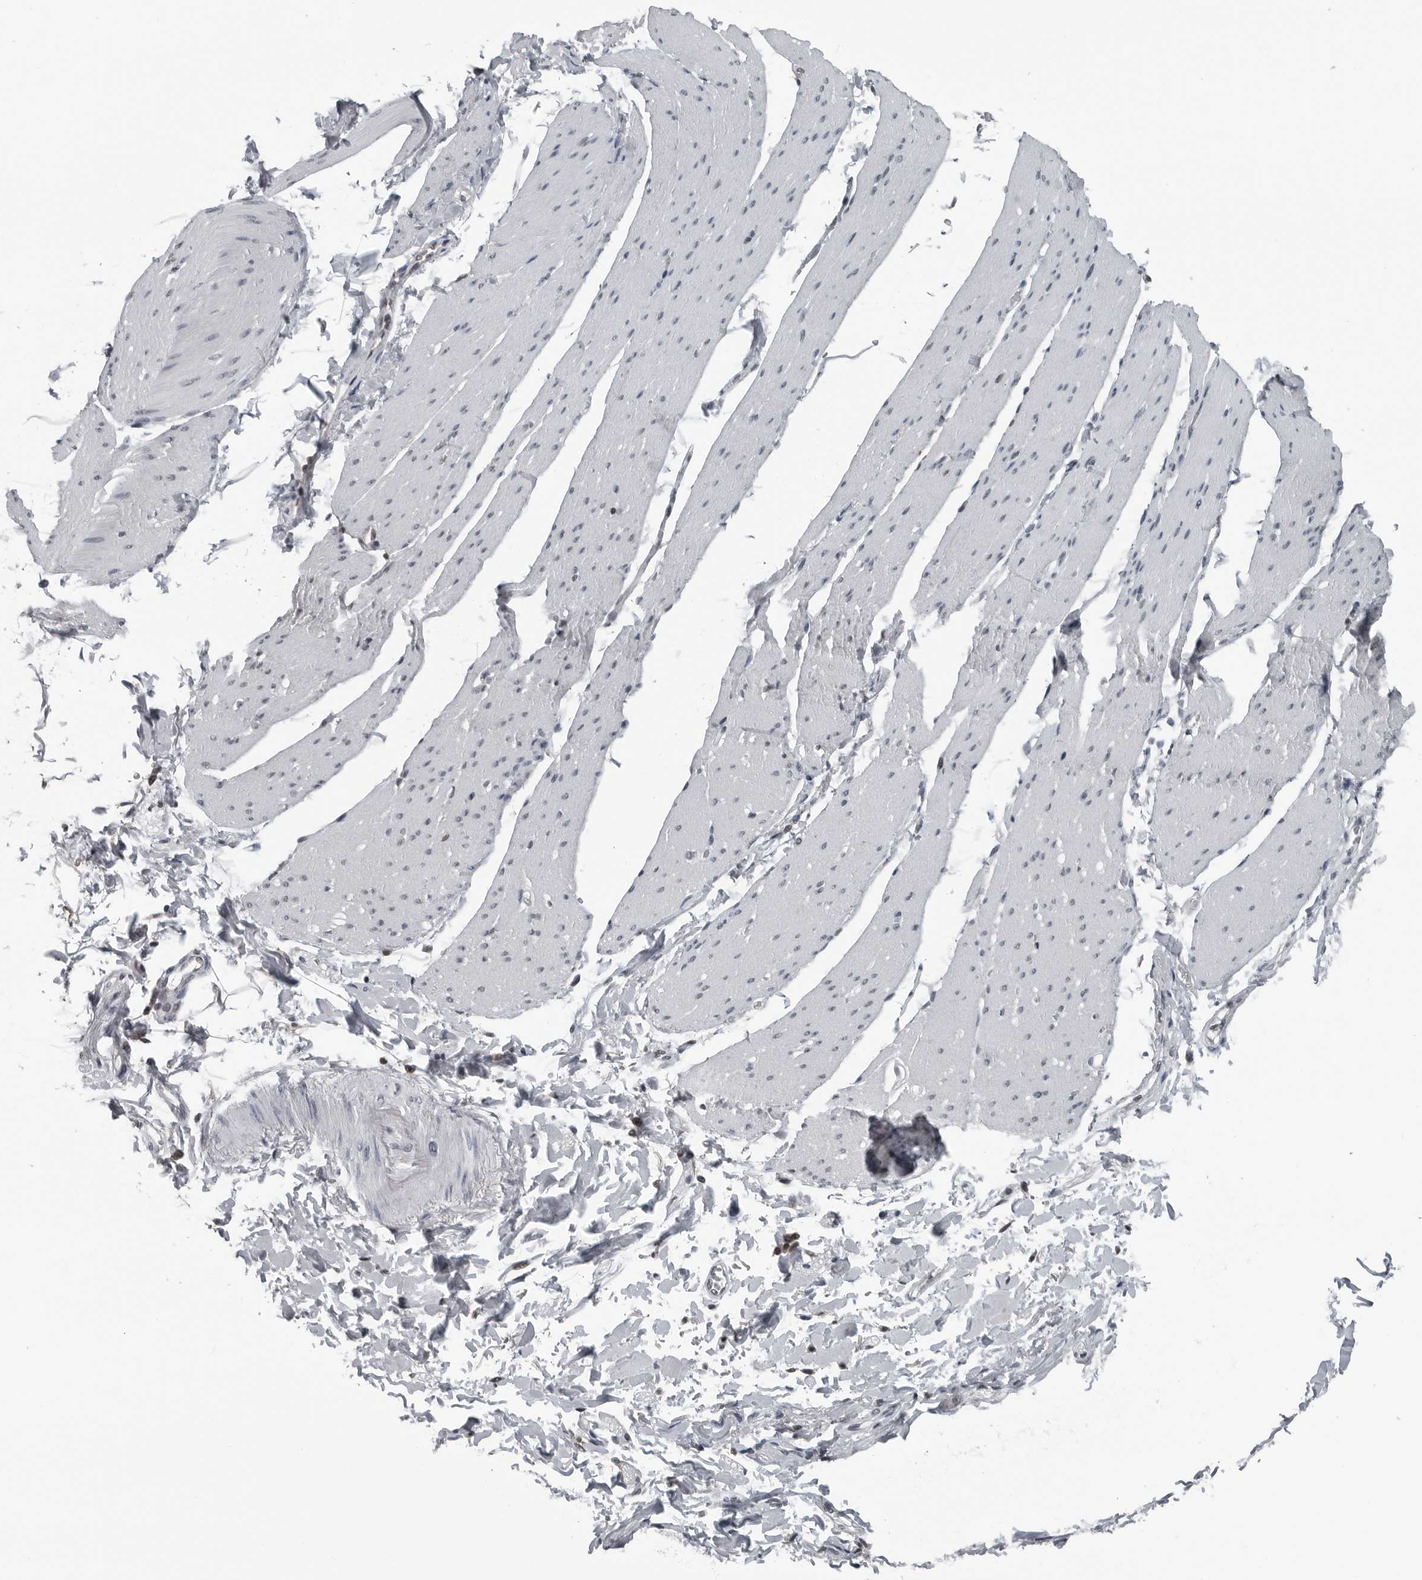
{"staining": {"intensity": "negative", "quantity": "none", "location": "none"}, "tissue": "smooth muscle", "cell_type": "Smooth muscle cells", "image_type": "normal", "snomed": [{"axis": "morphology", "description": "Normal tissue, NOS"}, {"axis": "topography", "description": "Smooth muscle"}, {"axis": "topography", "description": "Small intestine"}], "caption": "A high-resolution histopathology image shows IHC staining of unremarkable smooth muscle, which exhibits no significant positivity in smooth muscle cells. (IHC, brightfield microscopy, high magnification).", "gene": "AKR1A1", "patient": {"sex": "female", "age": 84}}